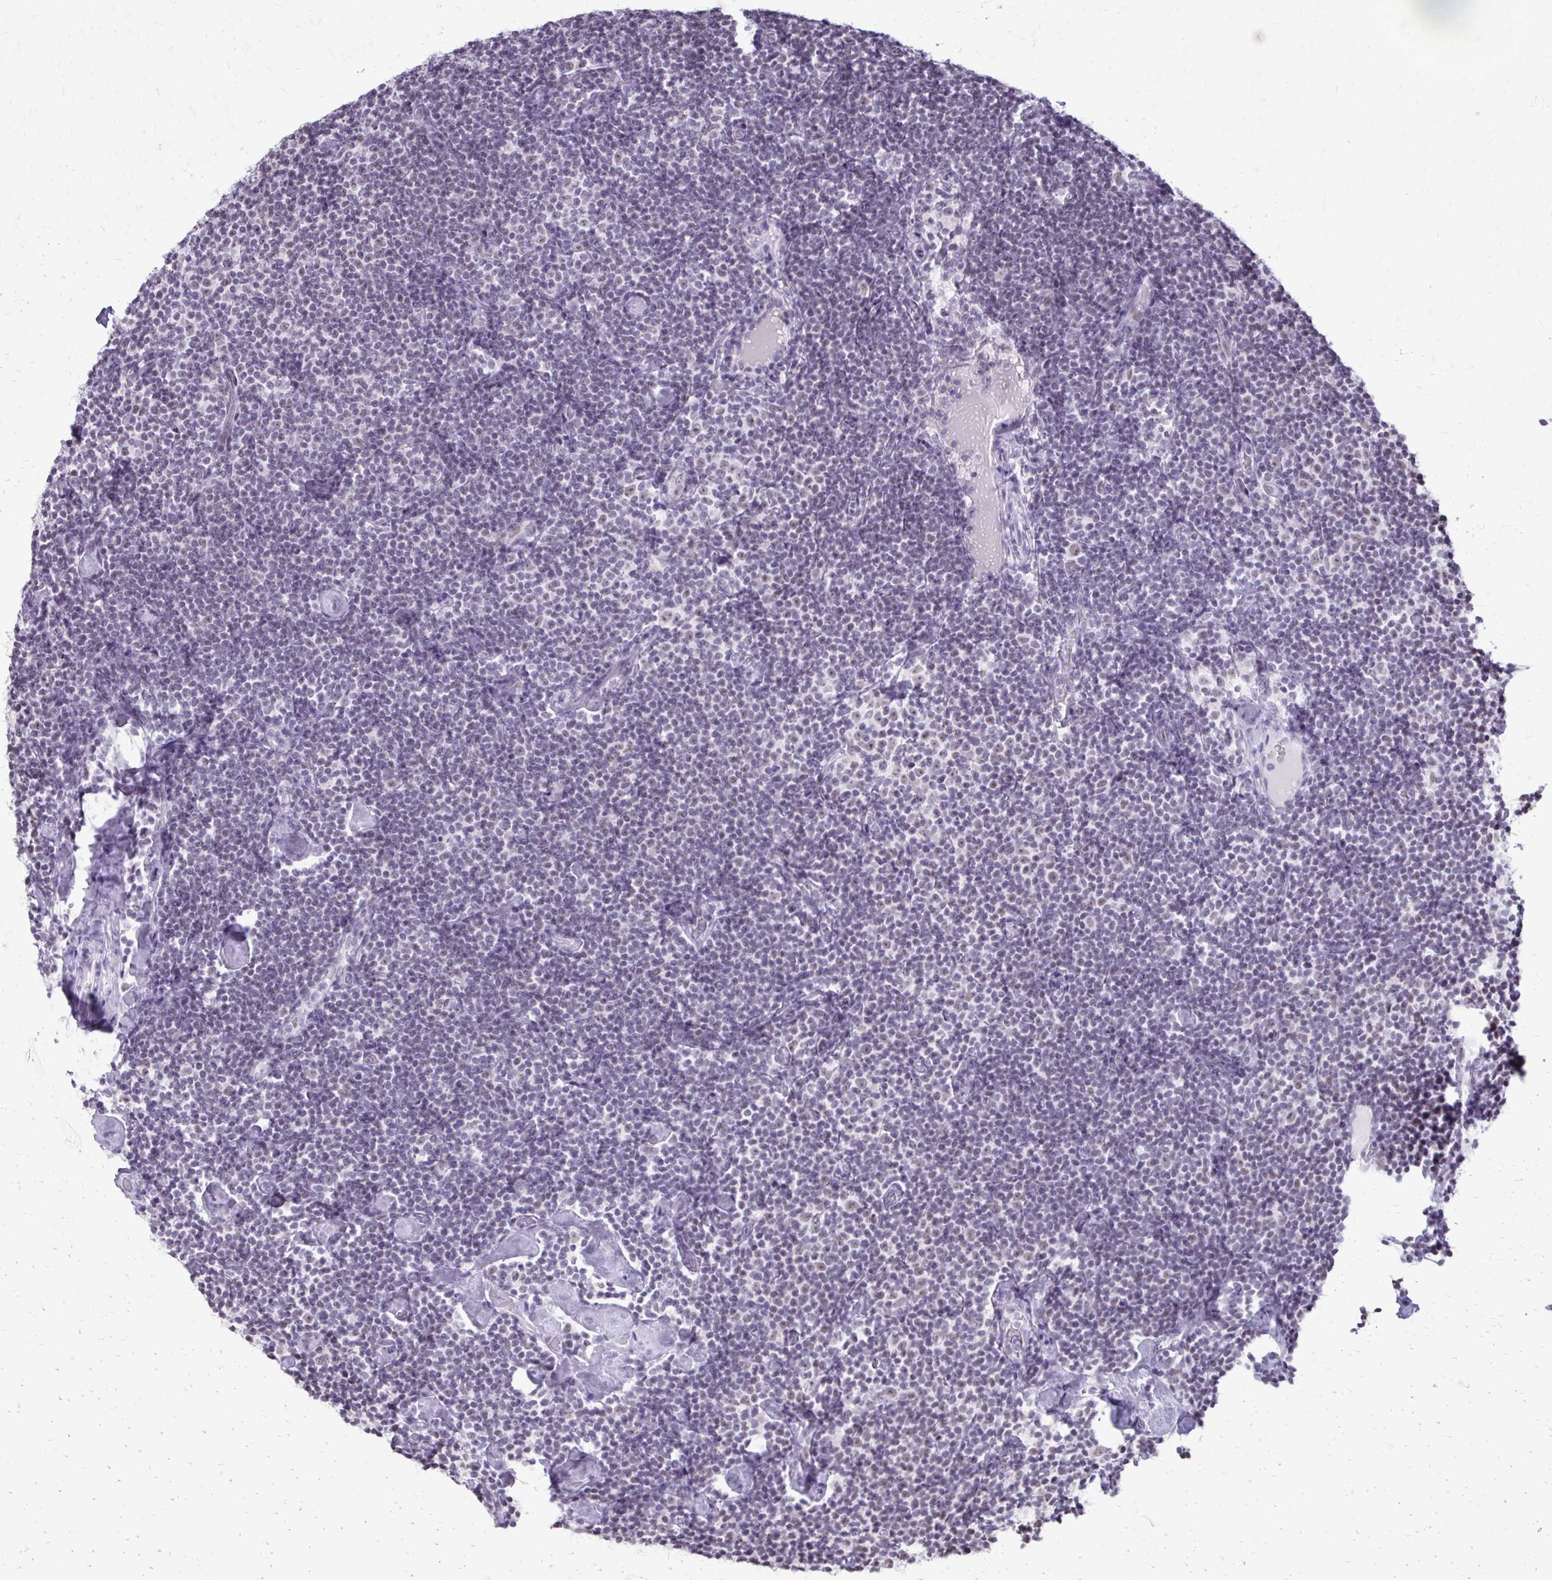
{"staining": {"intensity": "negative", "quantity": "none", "location": "none"}, "tissue": "lymphoma", "cell_type": "Tumor cells", "image_type": "cancer", "snomed": [{"axis": "morphology", "description": "Malignant lymphoma, non-Hodgkin's type, Low grade"}, {"axis": "topography", "description": "Lymph node"}], "caption": "DAB immunohistochemical staining of human lymphoma displays no significant positivity in tumor cells.", "gene": "SS18", "patient": {"sex": "male", "age": 81}}